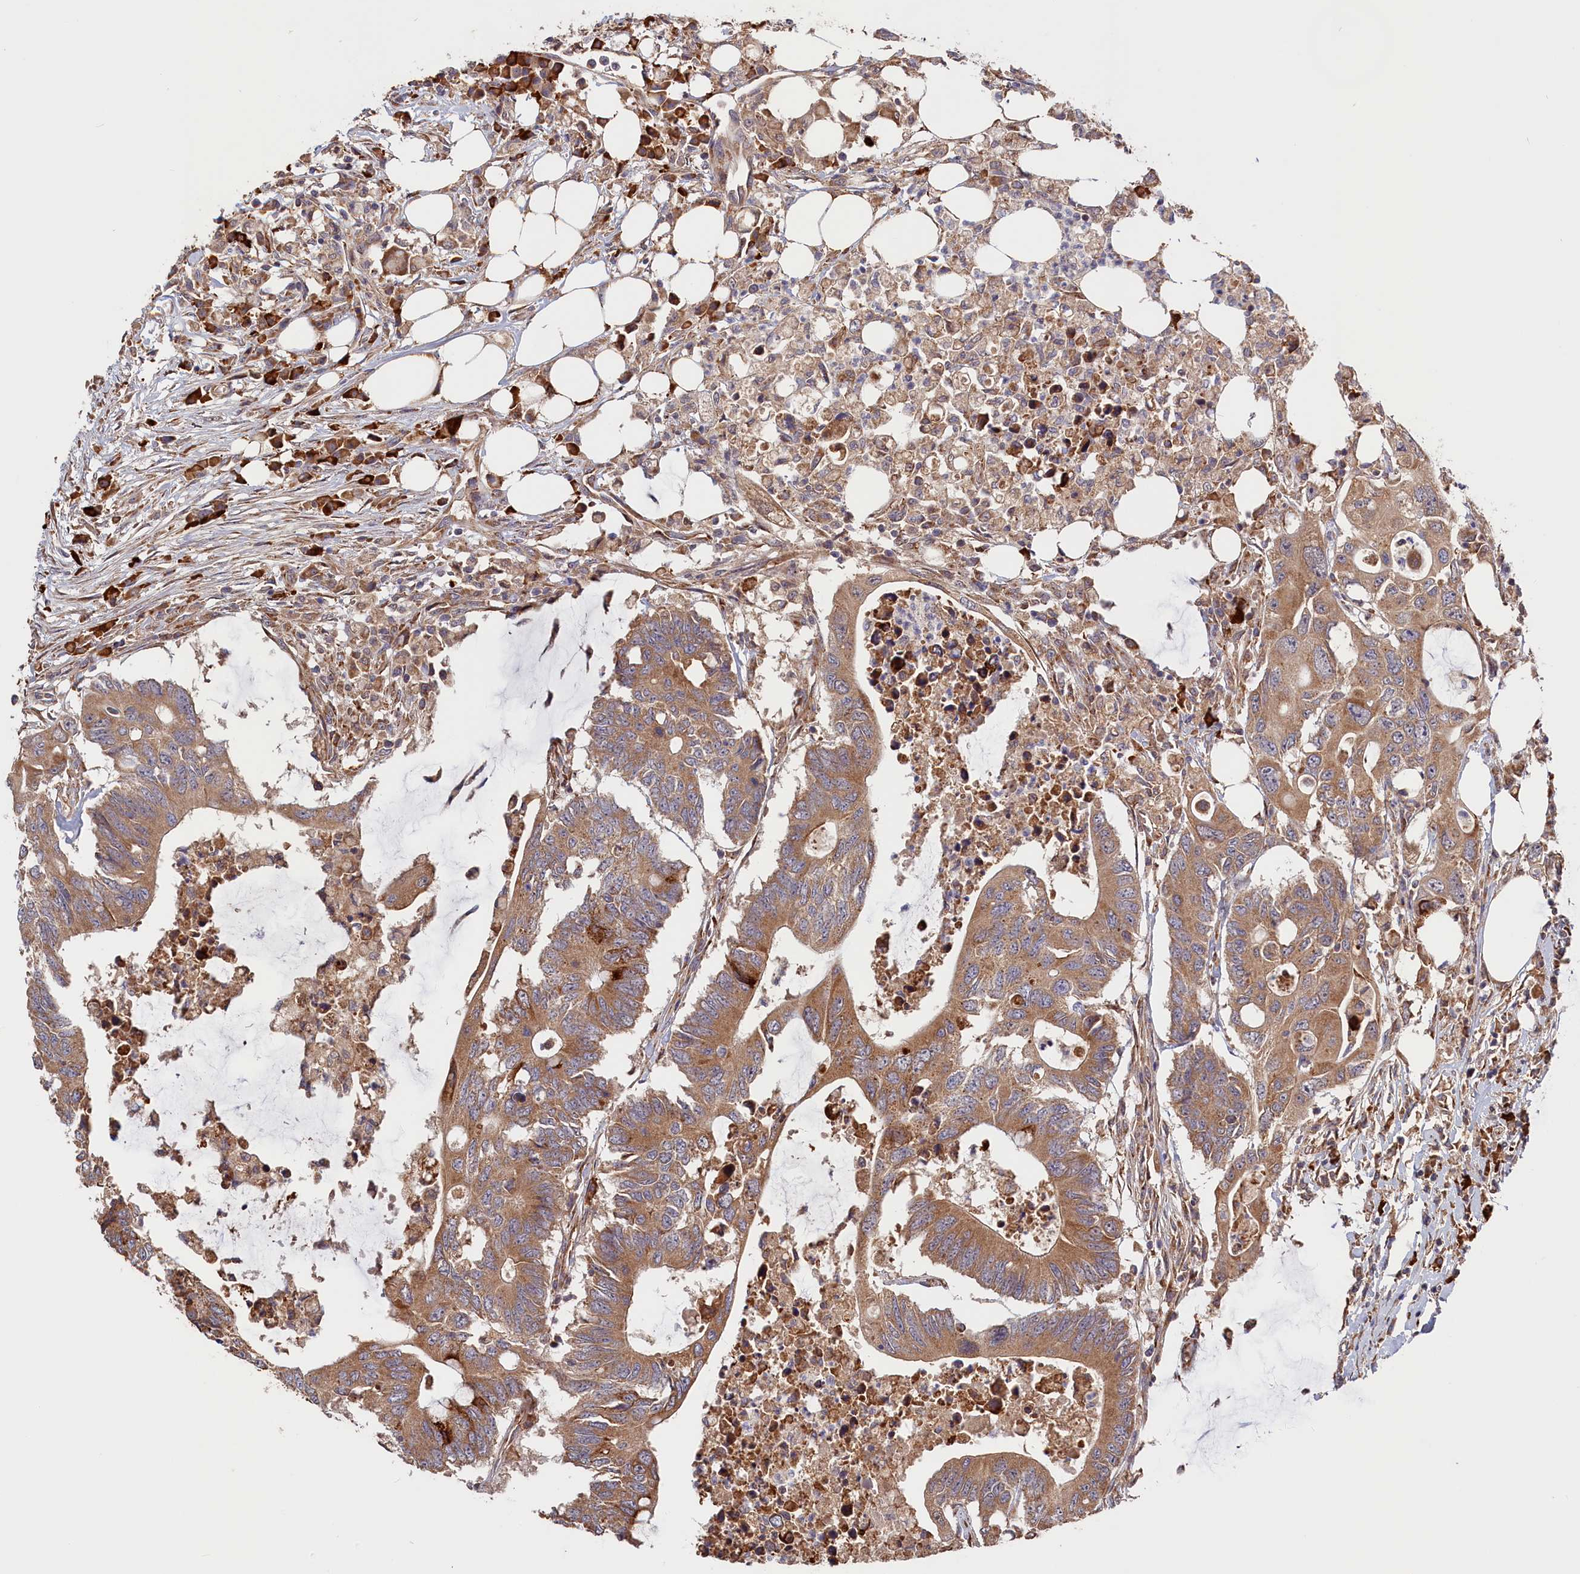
{"staining": {"intensity": "moderate", "quantity": ">75%", "location": "cytoplasmic/membranous"}, "tissue": "colorectal cancer", "cell_type": "Tumor cells", "image_type": "cancer", "snomed": [{"axis": "morphology", "description": "Adenocarcinoma, NOS"}, {"axis": "topography", "description": "Colon"}], "caption": "Tumor cells show medium levels of moderate cytoplasmic/membranous staining in approximately >75% of cells in colorectal cancer. (DAB IHC, brown staining for protein, blue staining for nuclei).", "gene": "CEP44", "patient": {"sex": "male", "age": 71}}